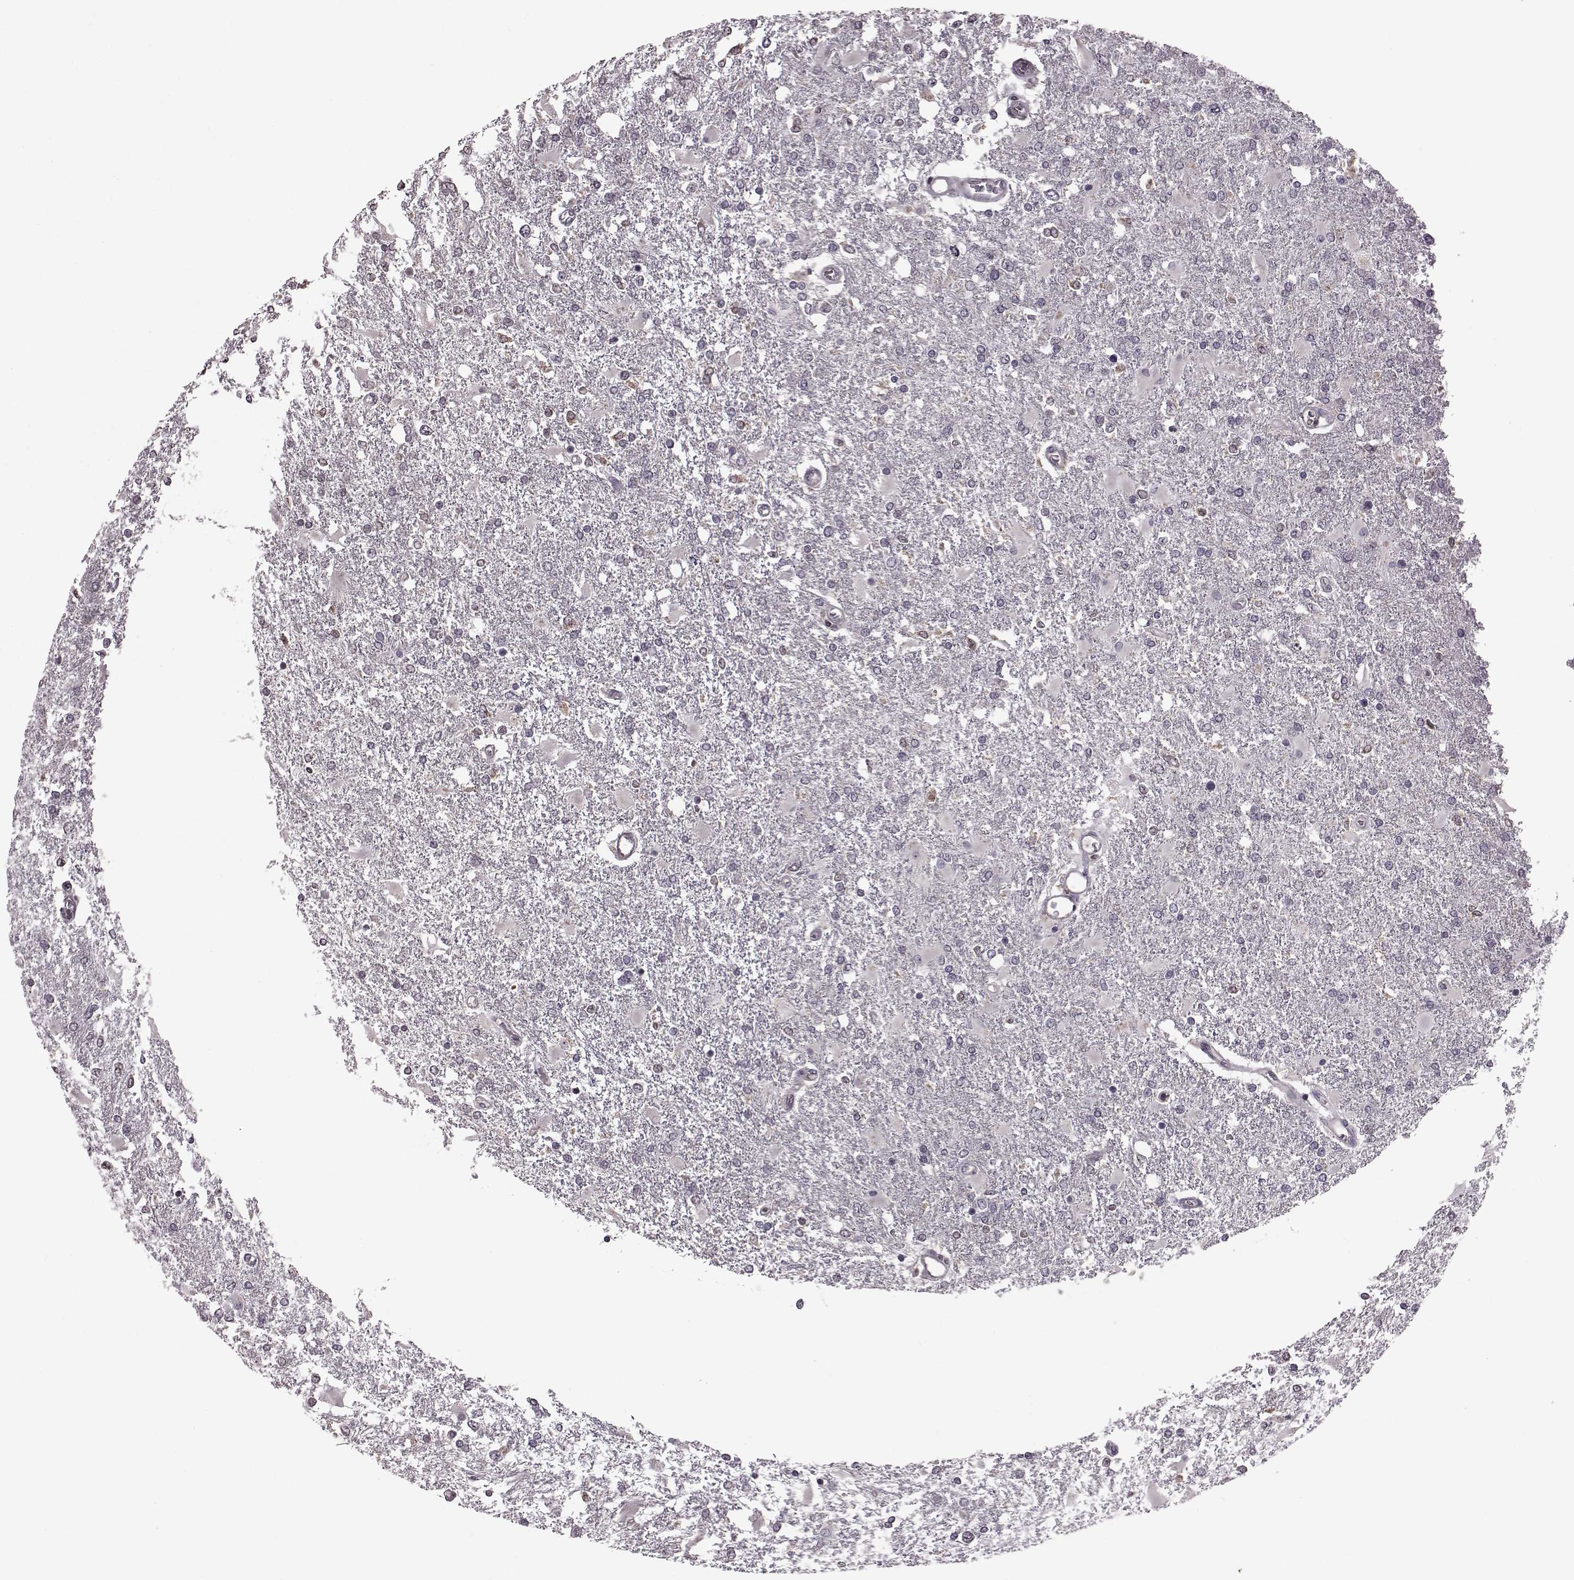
{"staining": {"intensity": "negative", "quantity": "none", "location": "none"}, "tissue": "glioma", "cell_type": "Tumor cells", "image_type": "cancer", "snomed": [{"axis": "morphology", "description": "Glioma, malignant, High grade"}, {"axis": "topography", "description": "Cerebral cortex"}], "caption": "Malignant high-grade glioma was stained to show a protein in brown. There is no significant staining in tumor cells.", "gene": "CDC42SE1", "patient": {"sex": "male", "age": 79}}